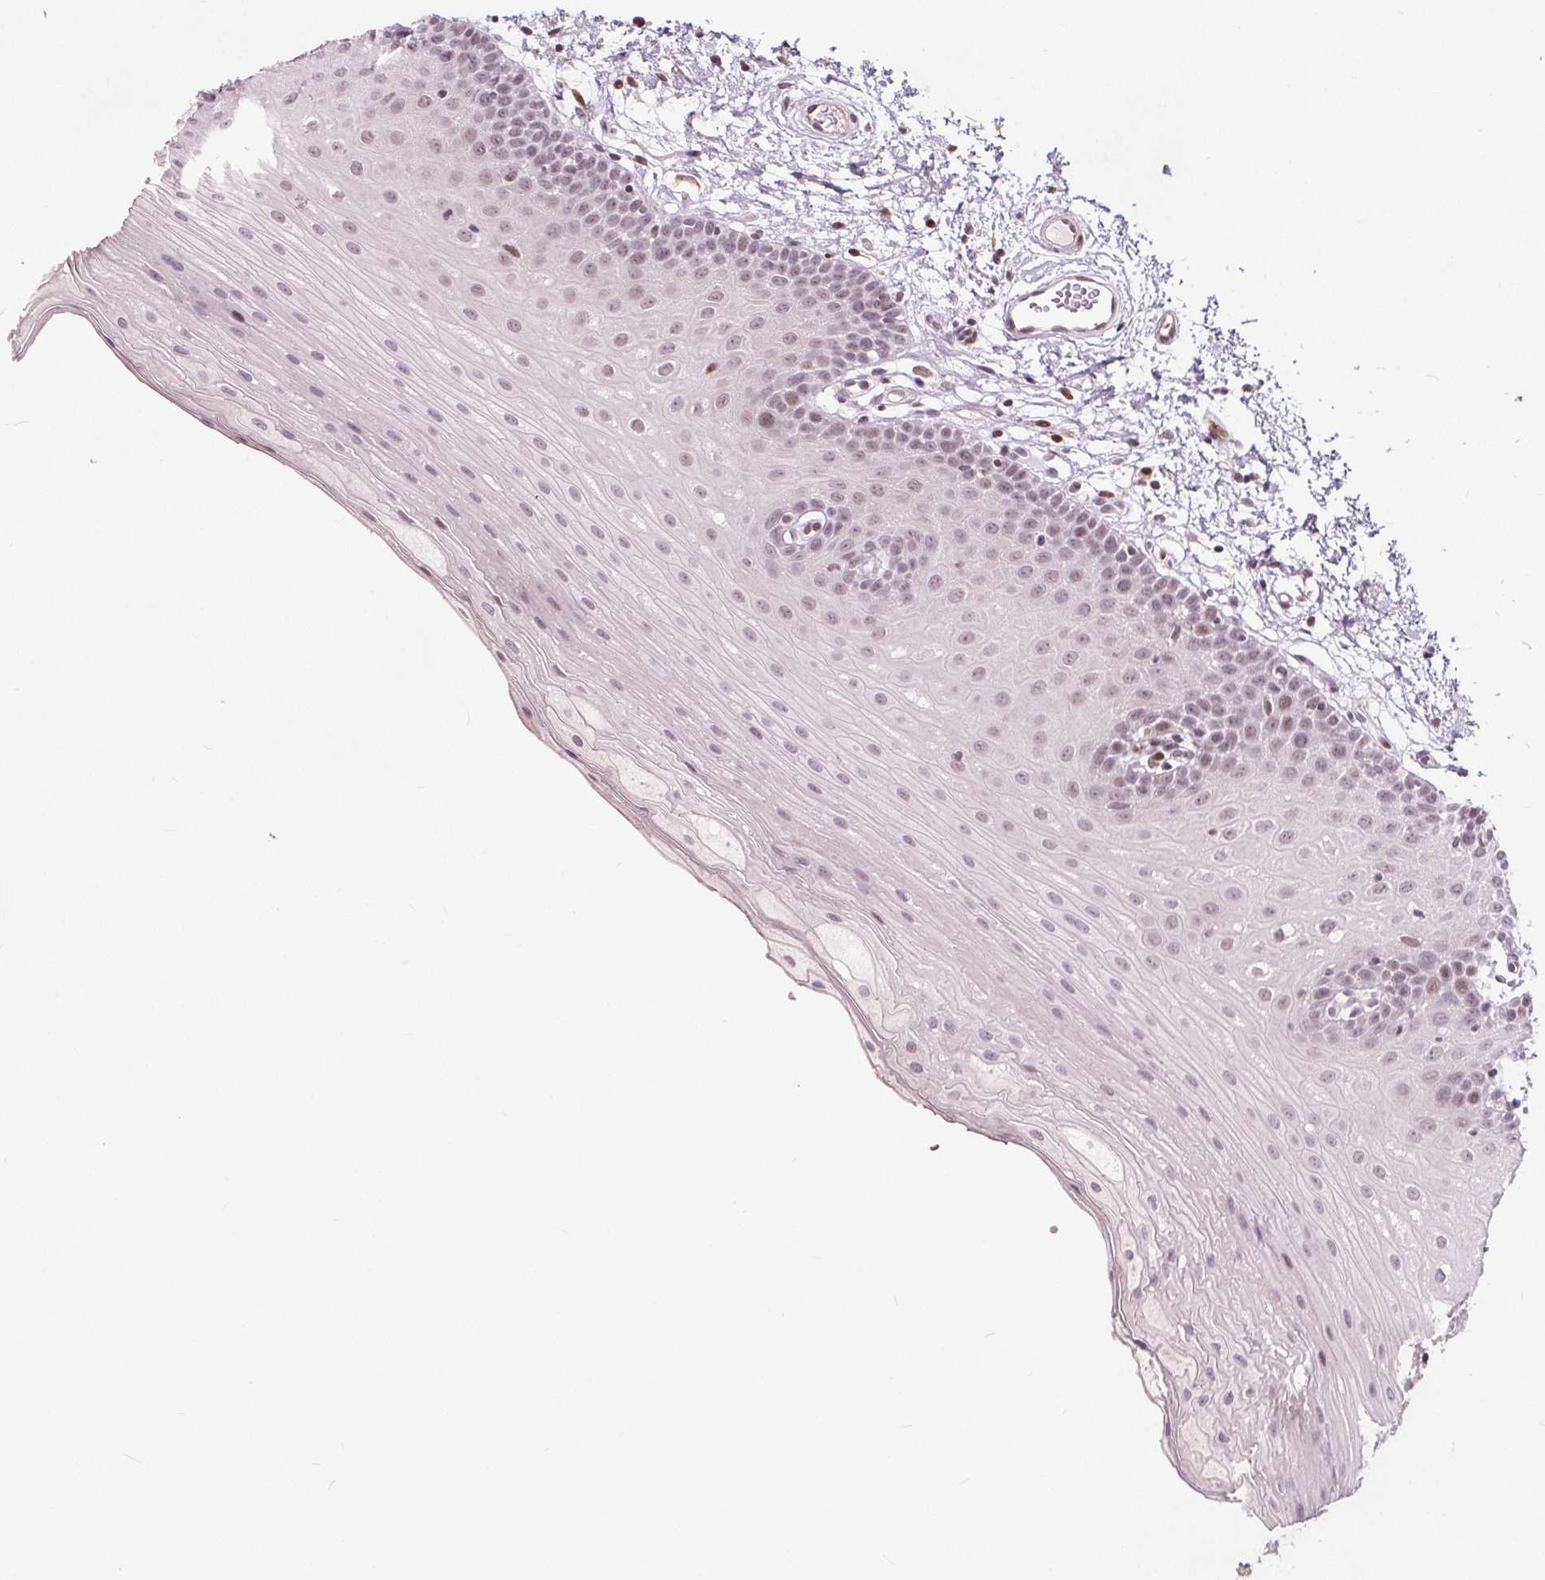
{"staining": {"intensity": "moderate", "quantity": "25%-75%", "location": "nuclear"}, "tissue": "oral mucosa", "cell_type": "Squamous epithelial cells", "image_type": "normal", "snomed": [{"axis": "morphology", "description": "Normal tissue, NOS"}, {"axis": "morphology", "description": "Adenocarcinoma, NOS"}, {"axis": "topography", "description": "Oral tissue"}, {"axis": "topography", "description": "Head-Neck"}], "caption": "A photomicrograph showing moderate nuclear positivity in about 25%-75% of squamous epithelial cells in unremarkable oral mucosa, as visualized by brown immunohistochemical staining.", "gene": "TAF6L", "patient": {"sex": "female", "age": 57}}